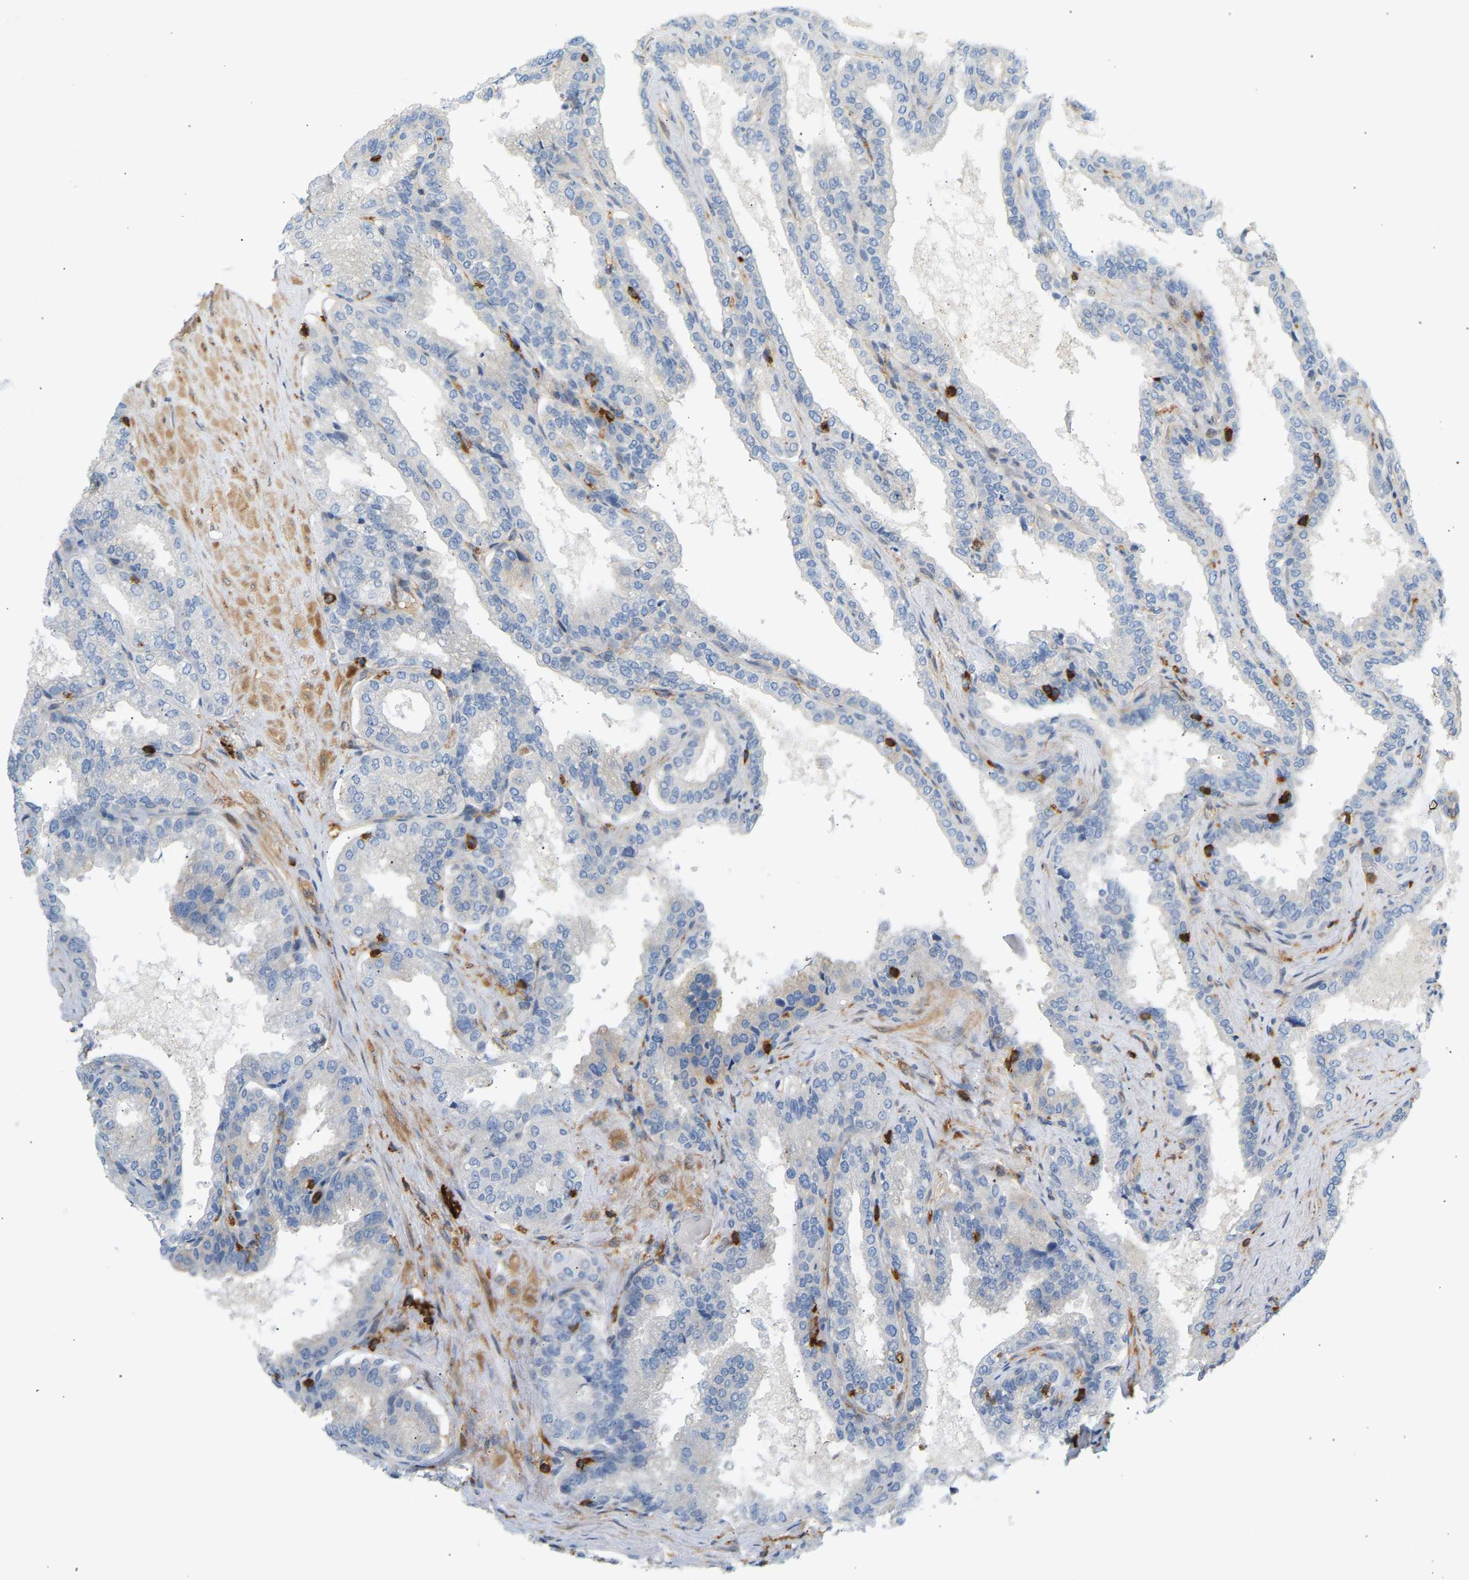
{"staining": {"intensity": "negative", "quantity": "none", "location": "none"}, "tissue": "seminal vesicle", "cell_type": "Glandular cells", "image_type": "normal", "snomed": [{"axis": "morphology", "description": "Normal tissue, NOS"}, {"axis": "topography", "description": "Seminal veicle"}], "caption": "Immunohistochemistry (IHC) micrograph of normal seminal vesicle: human seminal vesicle stained with DAB exhibits no significant protein staining in glandular cells.", "gene": "FNBP1", "patient": {"sex": "male", "age": 46}}